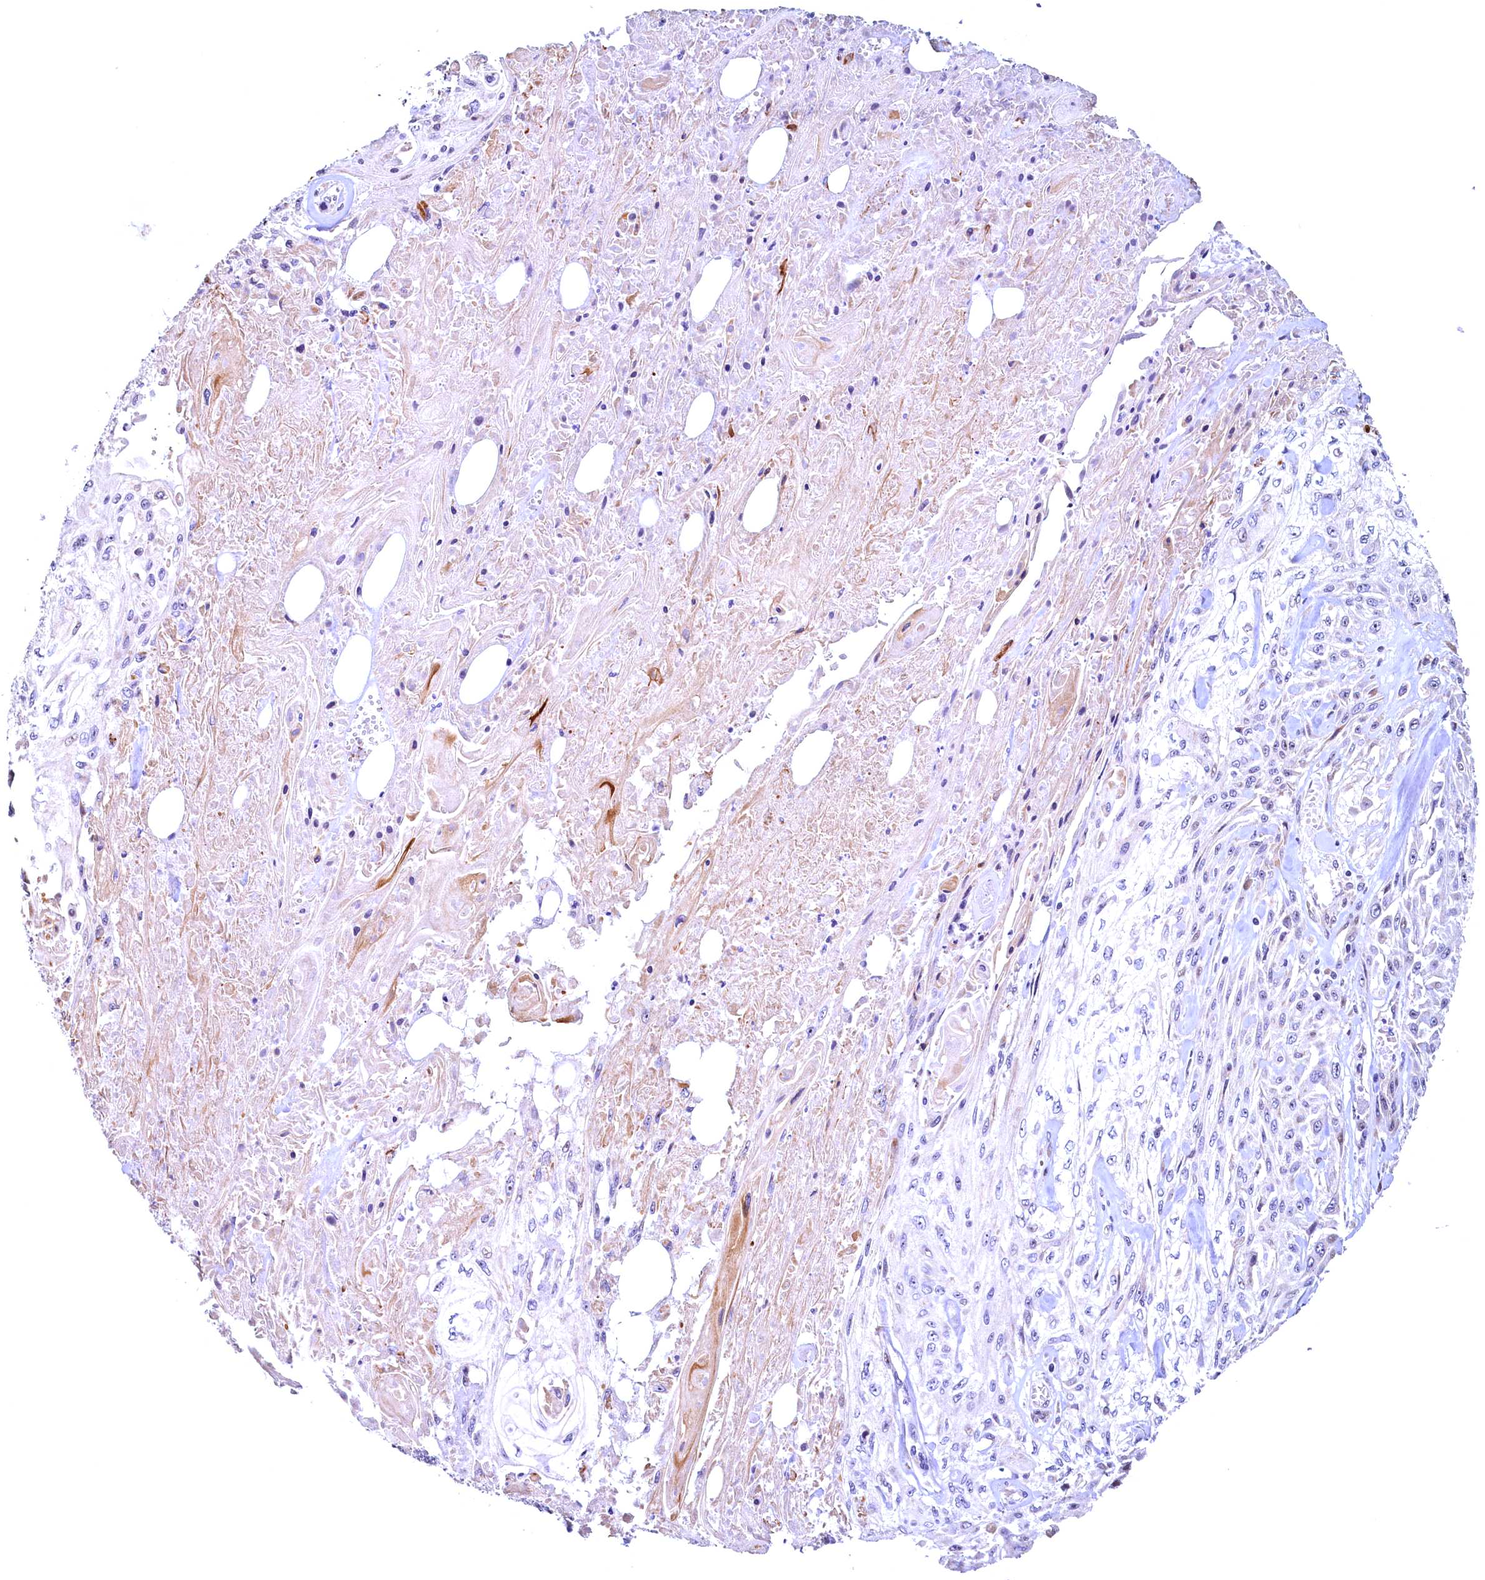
{"staining": {"intensity": "negative", "quantity": "none", "location": "none"}, "tissue": "skin cancer", "cell_type": "Tumor cells", "image_type": "cancer", "snomed": [{"axis": "morphology", "description": "Squamous cell carcinoma, NOS"}, {"axis": "morphology", "description": "Squamous cell carcinoma, metastatic, NOS"}, {"axis": "topography", "description": "Skin"}, {"axis": "topography", "description": "Lymph node"}], "caption": "Tumor cells show no significant protein positivity in skin squamous cell carcinoma.", "gene": "LATS2", "patient": {"sex": "male", "age": 75}}